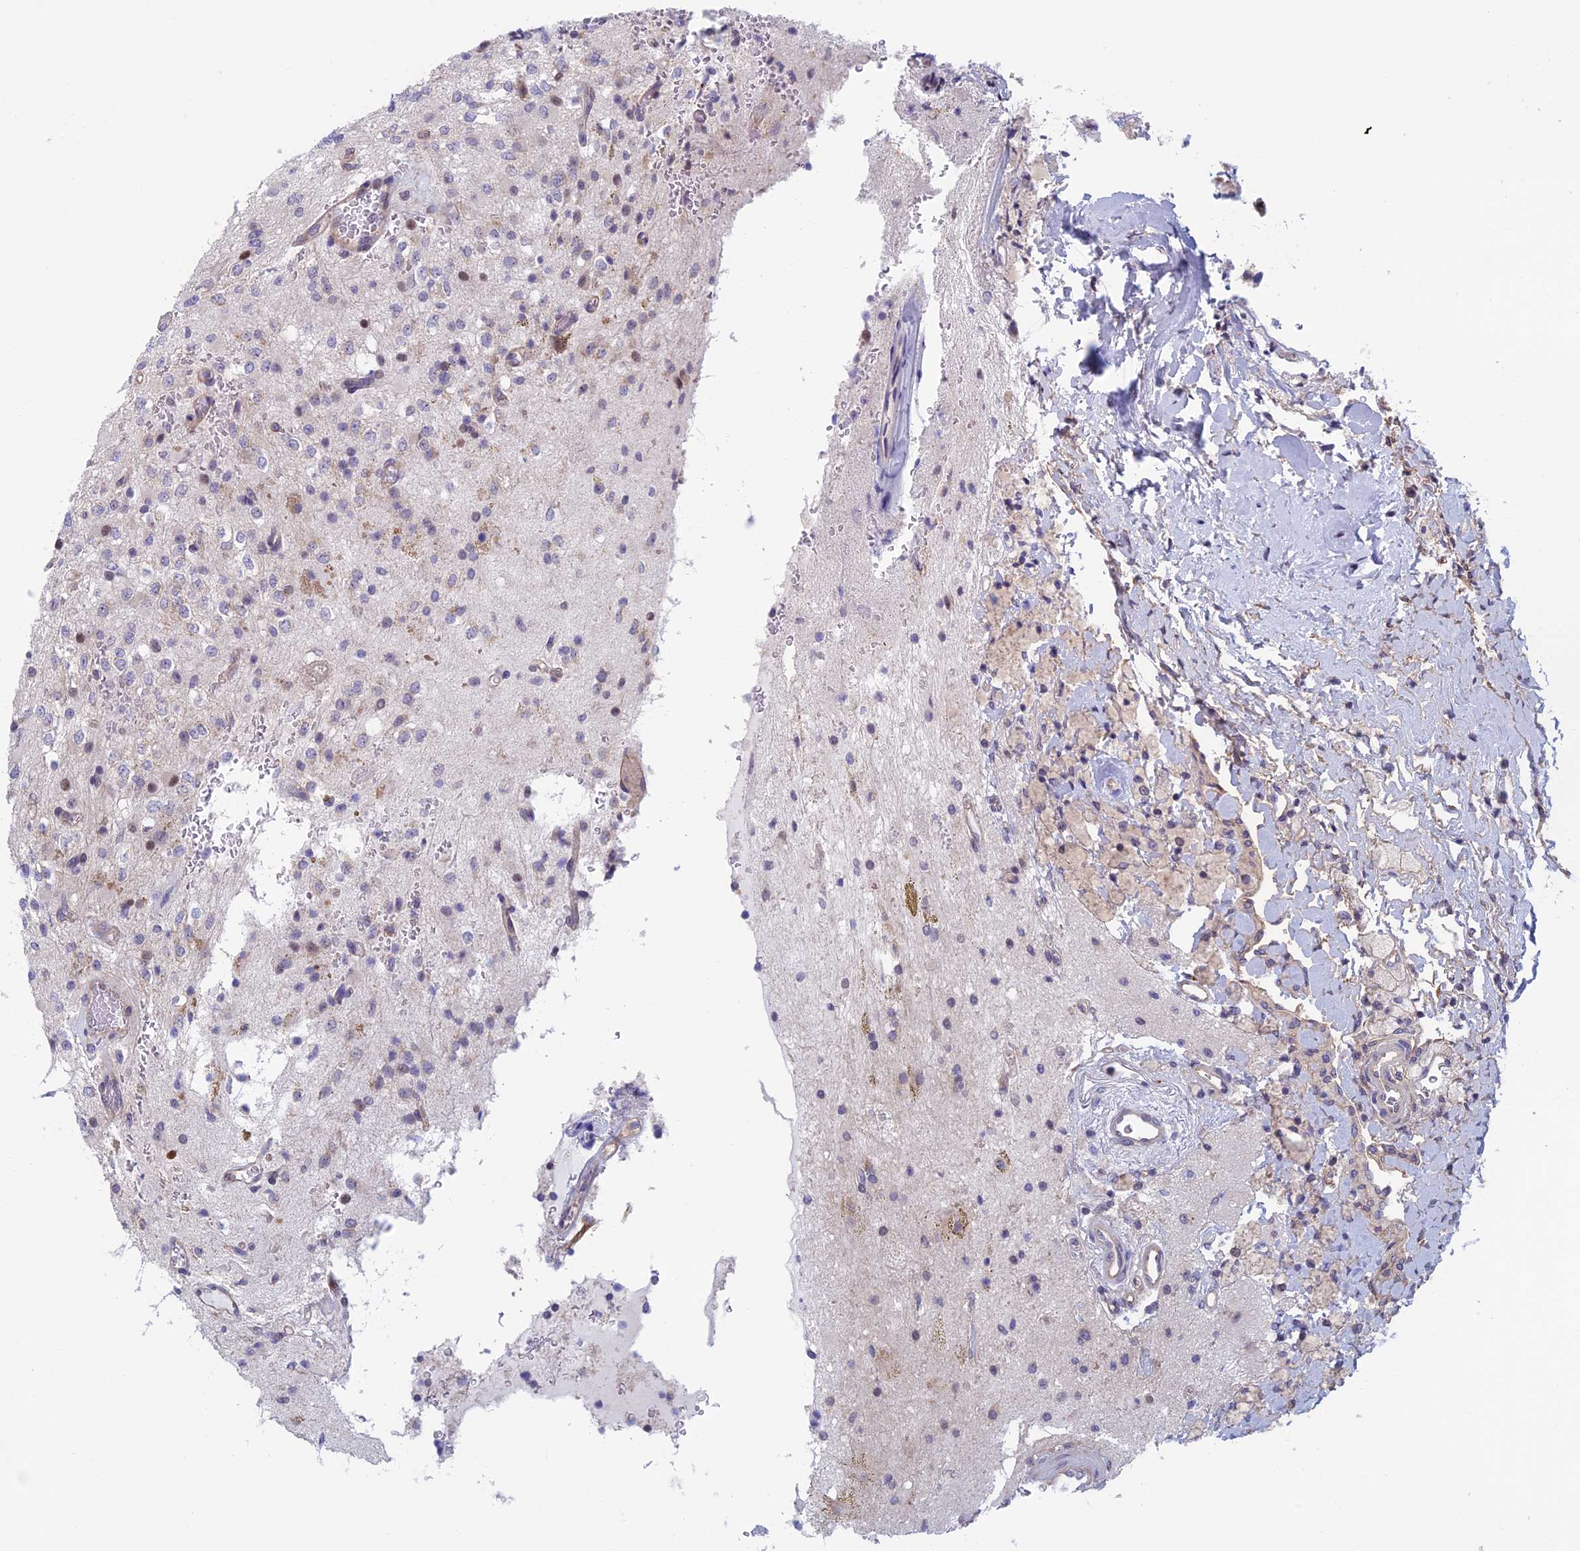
{"staining": {"intensity": "negative", "quantity": "none", "location": "none"}, "tissue": "glioma", "cell_type": "Tumor cells", "image_type": "cancer", "snomed": [{"axis": "morphology", "description": "Glioma, malignant, High grade"}, {"axis": "topography", "description": "Brain"}], "caption": "The photomicrograph exhibits no significant expression in tumor cells of malignant glioma (high-grade). (Stains: DAB IHC with hematoxylin counter stain, Microscopy: brightfield microscopy at high magnification).", "gene": "SLC1A6", "patient": {"sex": "male", "age": 34}}